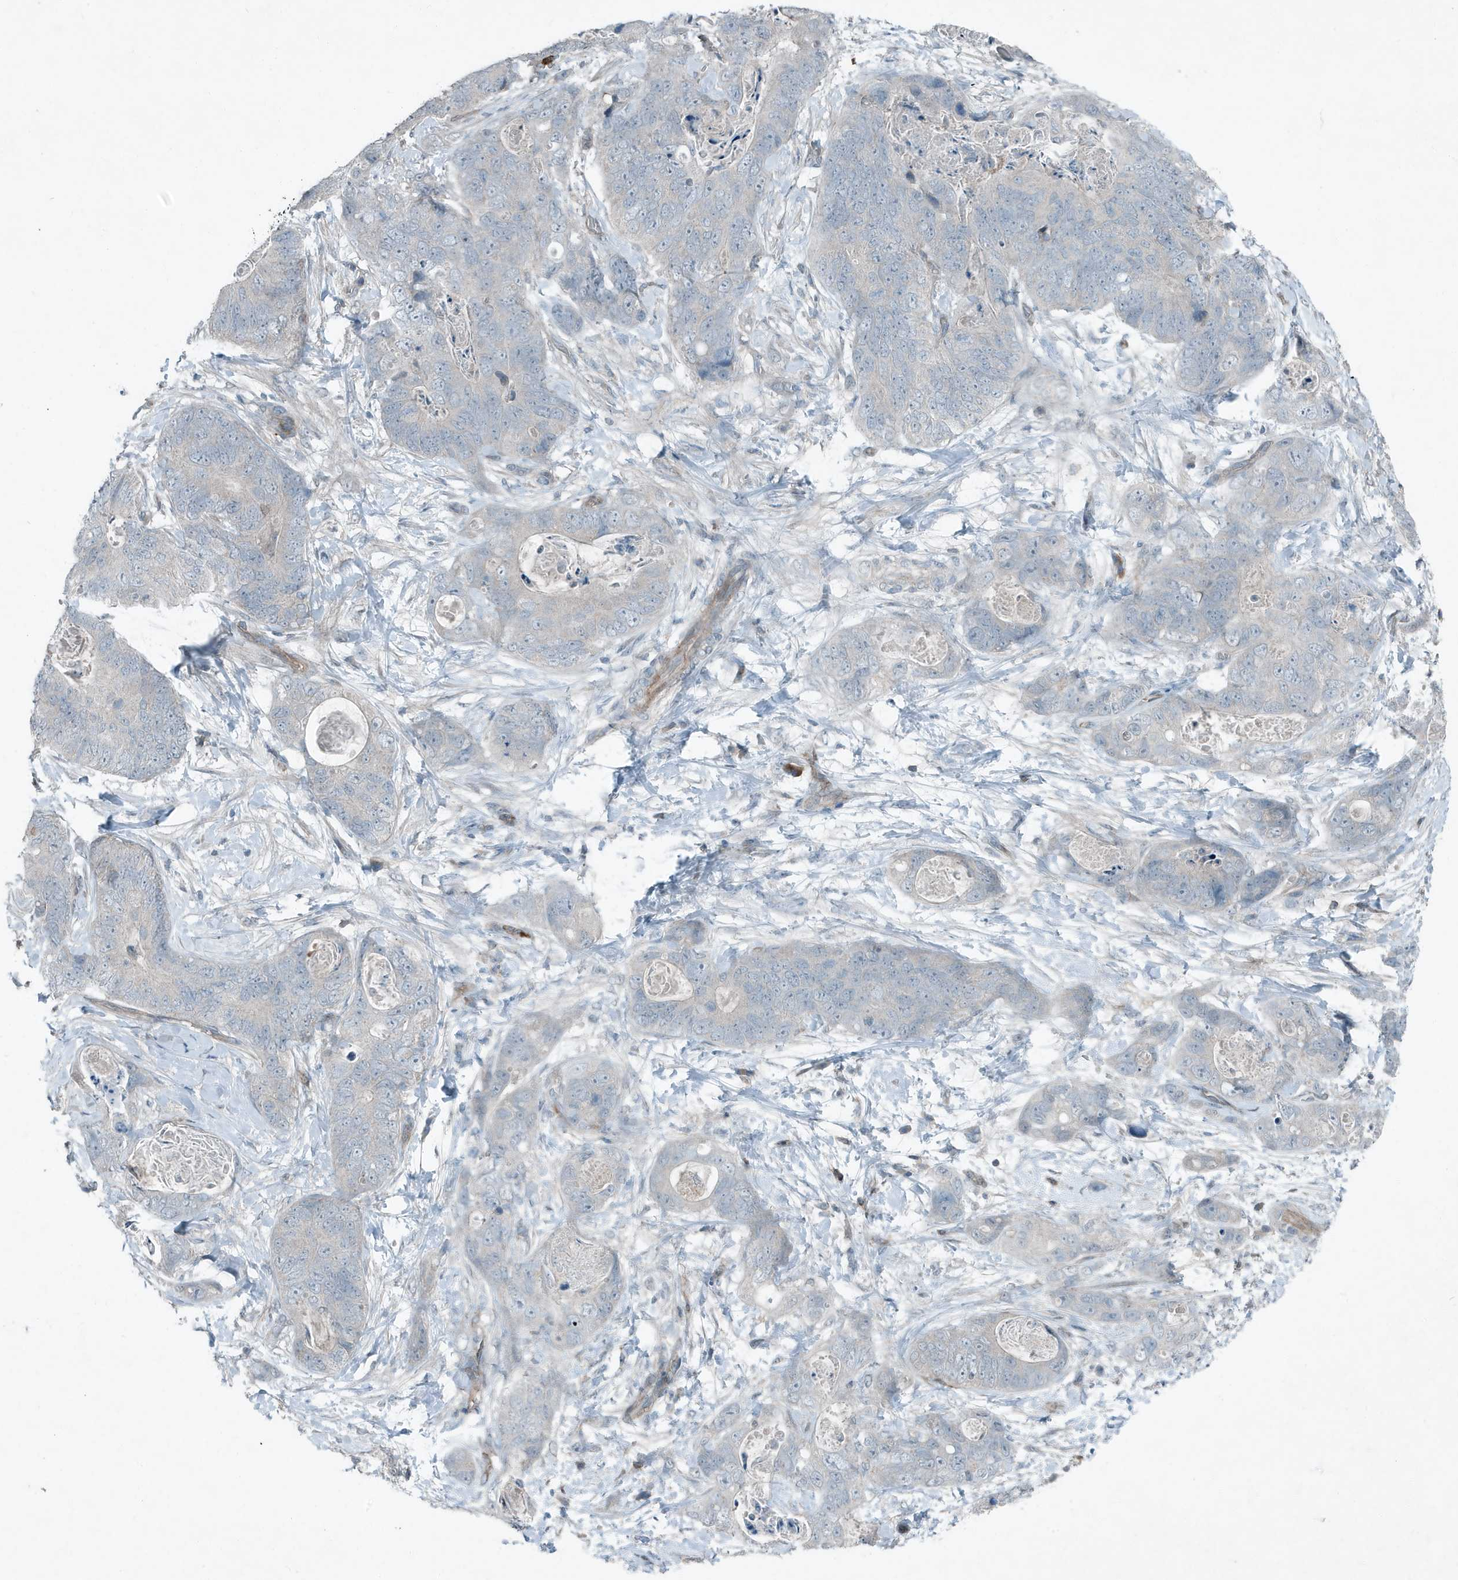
{"staining": {"intensity": "negative", "quantity": "none", "location": "none"}, "tissue": "stomach cancer", "cell_type": "Tumor cells", "image_type": "cancer", "snomed": [{"axis": "morphology", "description": "Adenocarcinoma, NOS"}, {"axis": "topography", "description": "Stomach"}], "caption": "A histopathology image of human adenocarcinoma (stomach) is negative for staining in tumor cells. (DAB IHC with hematoxylin counter stain).", "gene": "DAPP1", "patient": {"sex": "female", "age": 89}}